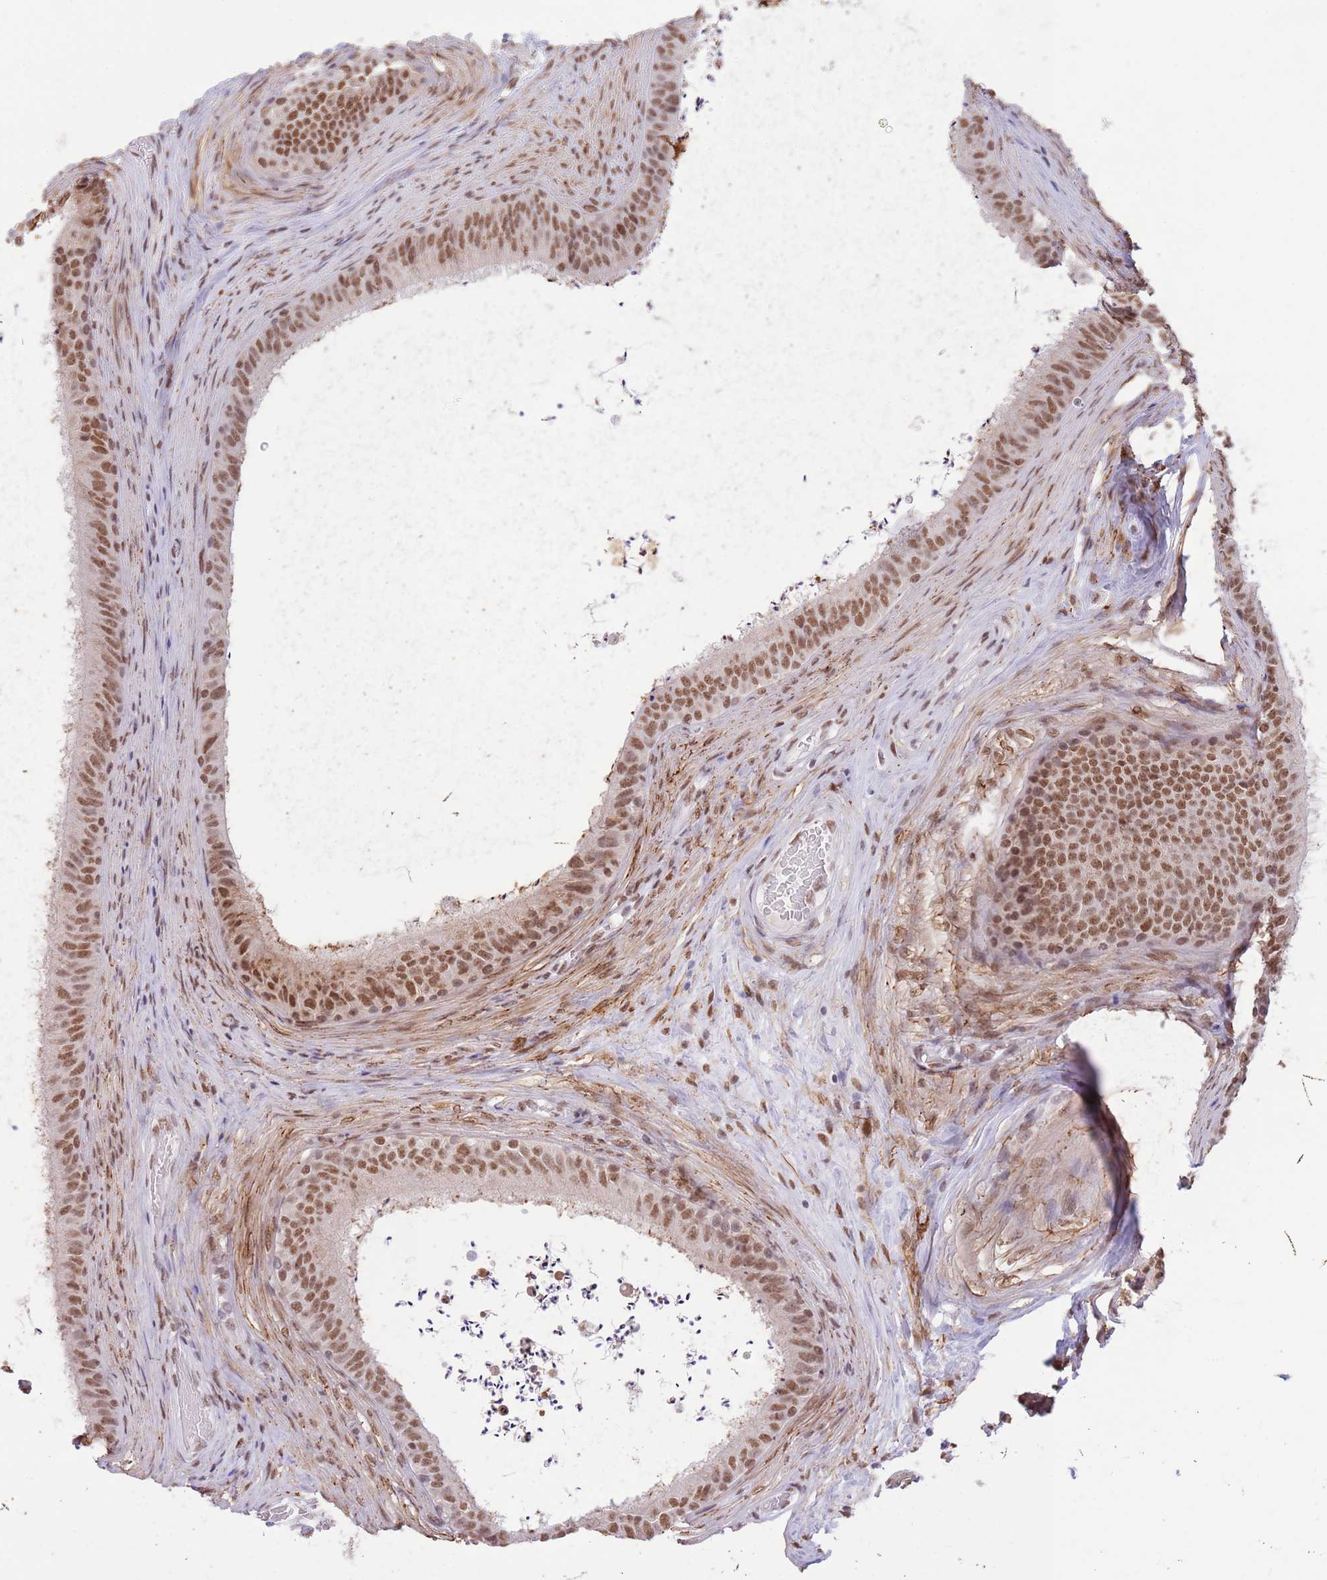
{"staining": {"intensity": "moderate", "quantity": ">75%", "location": "nuclear"}, "tissue": "epididymis", "cell_type": "Glandular cells", "image_type": "normal", "snomed": [{"axis": "morphology", "description": "Normal tissue, NOS"}, {"axis": "topography", "description": "Testis"}, {"axis": "topography", "description": "Epididymis"}], "caption": "Immunohistochemistry staining of benign epididymis, which demonstrates medium levels of moderate nuclear expression in approximately >75% of glandular cells indicating moderate nuclear protein expression. The staining was performed using DAB (3,3'-diaminobenzidine) (brown) for protein detection and nuclei were counterstained in hematoxylin (blue).", "gene": "TRIM32", "patient": {"sex": "male", "age": 41}}